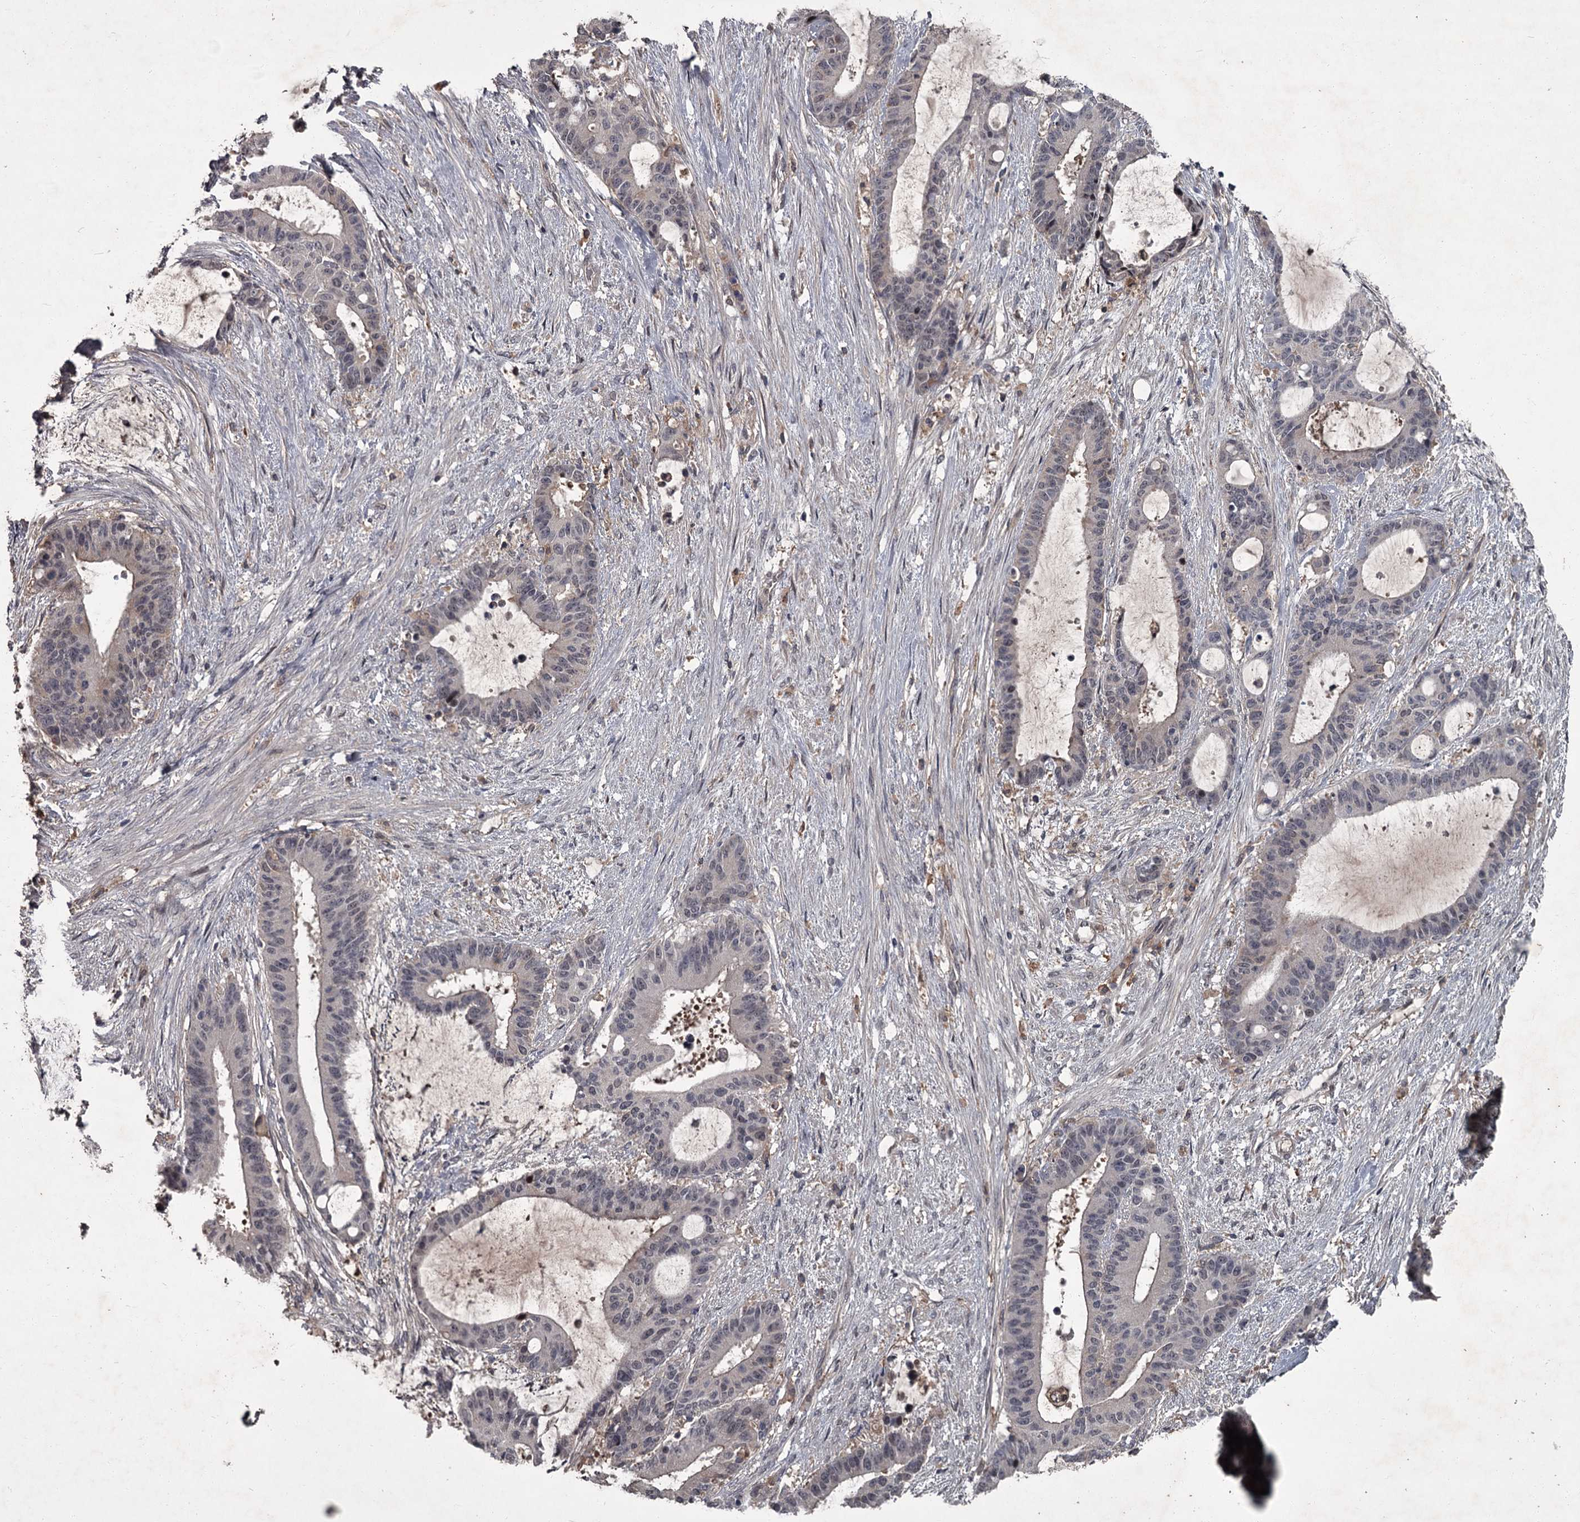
{"staining": {"intensity": "negative", "quantity": "none", "location": "none"}, "tissue": "liver cancer", "cell_type": "Tumor cells", "image_type": "cancer", "snomed": [{"axis": "morphology", "description": "Normal tissue, NOS"}, {"axis": "morphology", "description": "Cholangiocarcinoma"}, {"axis": "topography", "description": "Liver"}, {"axis": "topography", "description": "Peripheral nerve tissue"}], "caption": "A high-resolution image shows immunohistochemistry staining of liver cancer (cholangiocarcinoma), which demonstrates no significant positivity in tumor cells.", "gene": "FLVCR2", "patient": {"sex": "female", "age": 73}}